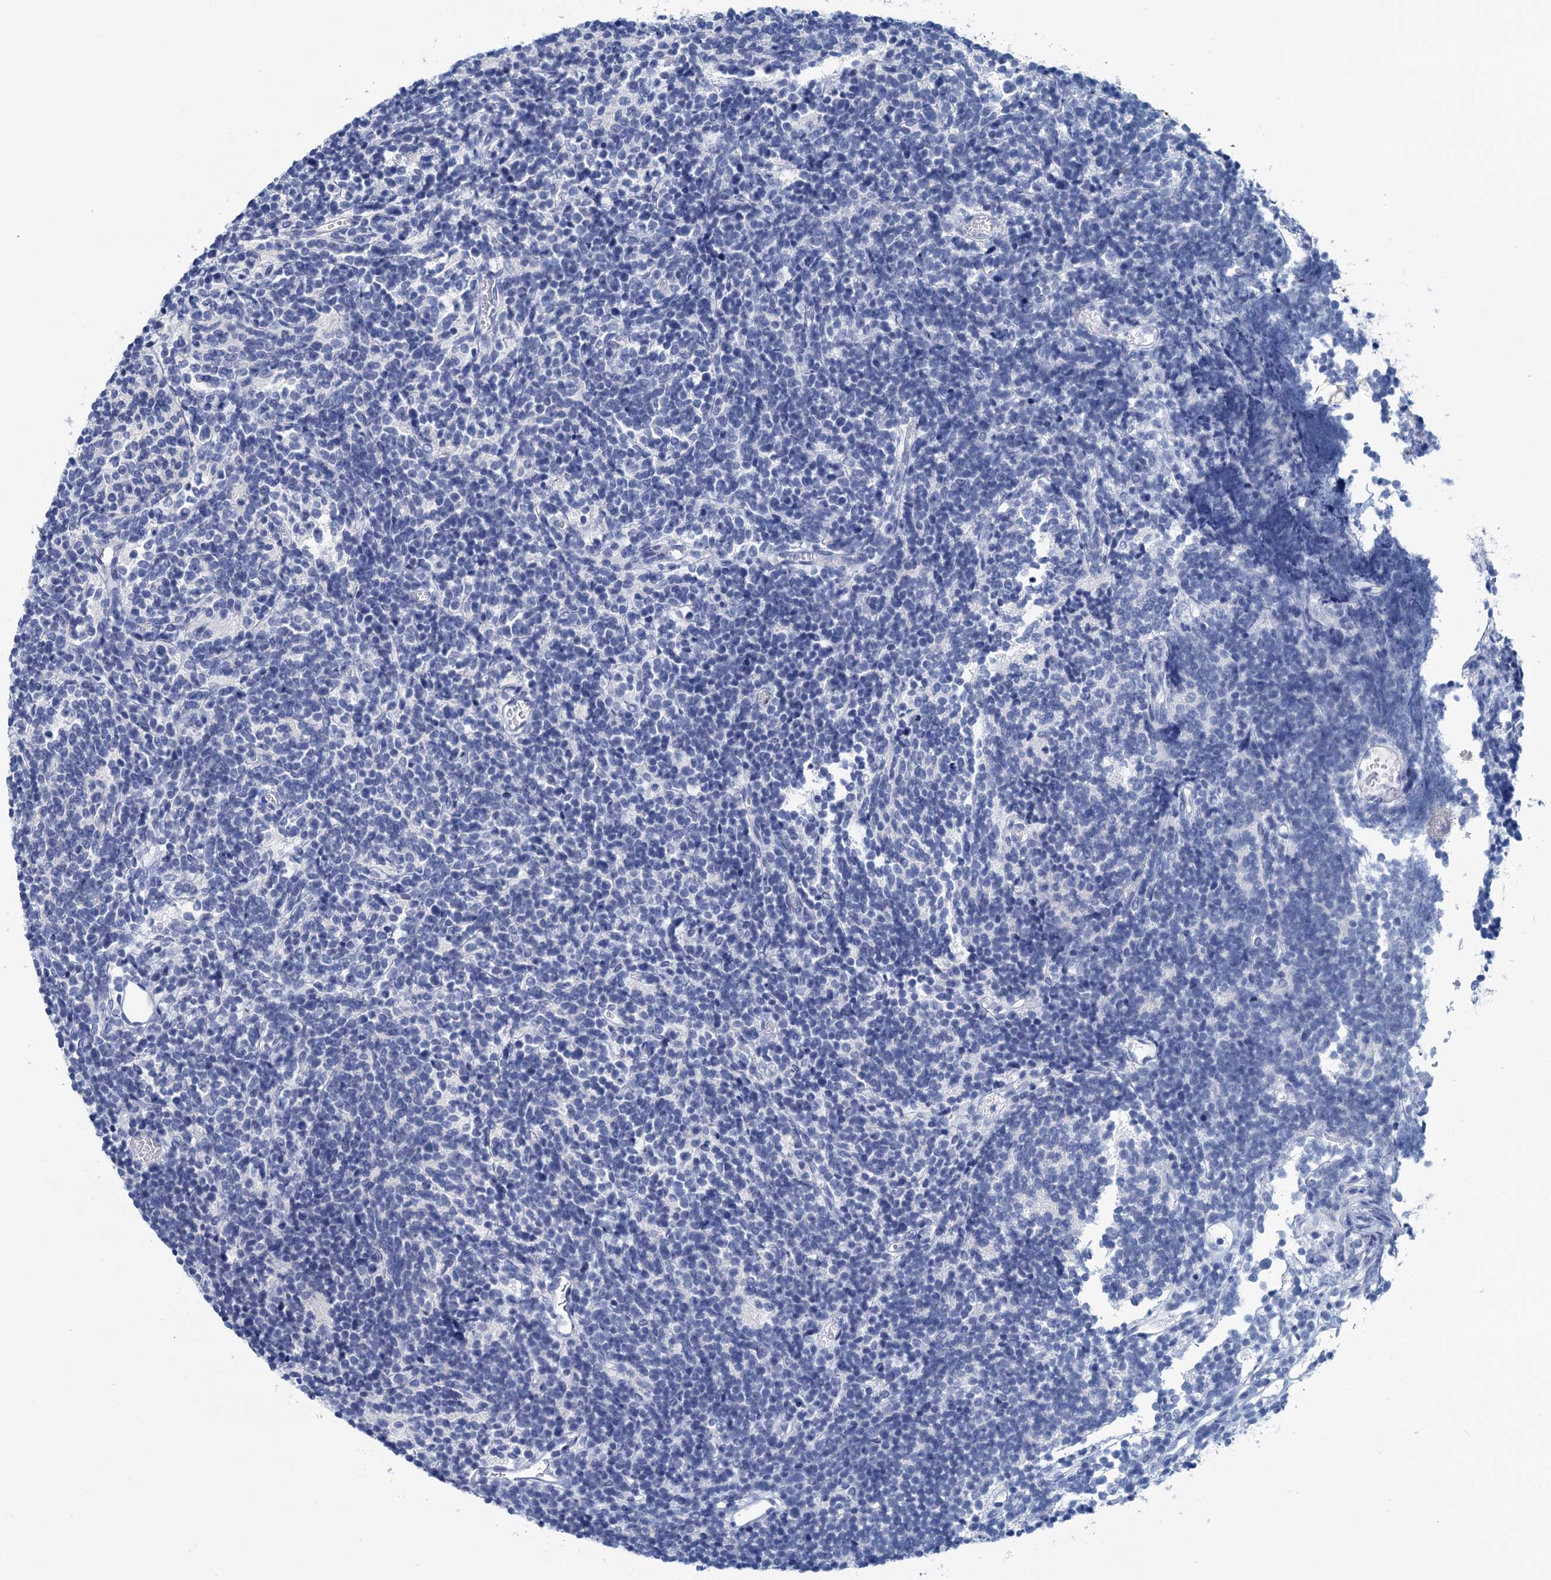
{"staining": {"intensity": "negative", "quantity": "none", "location": "none"}, "tissue": "glioma", "cell_type": "Tumor cells", "image_type": "cancer", "snomed": [{"axis": "morphology", "description": "Glioma, malignant, Low grade"}, {"axis": "topography", "description": "Brain"}], "caption": "Protein analysis of glioma shows no significant positivity in tumor cells.", "gene": "MYOZ3", "patient": {"sex": "female", "age": 1}}